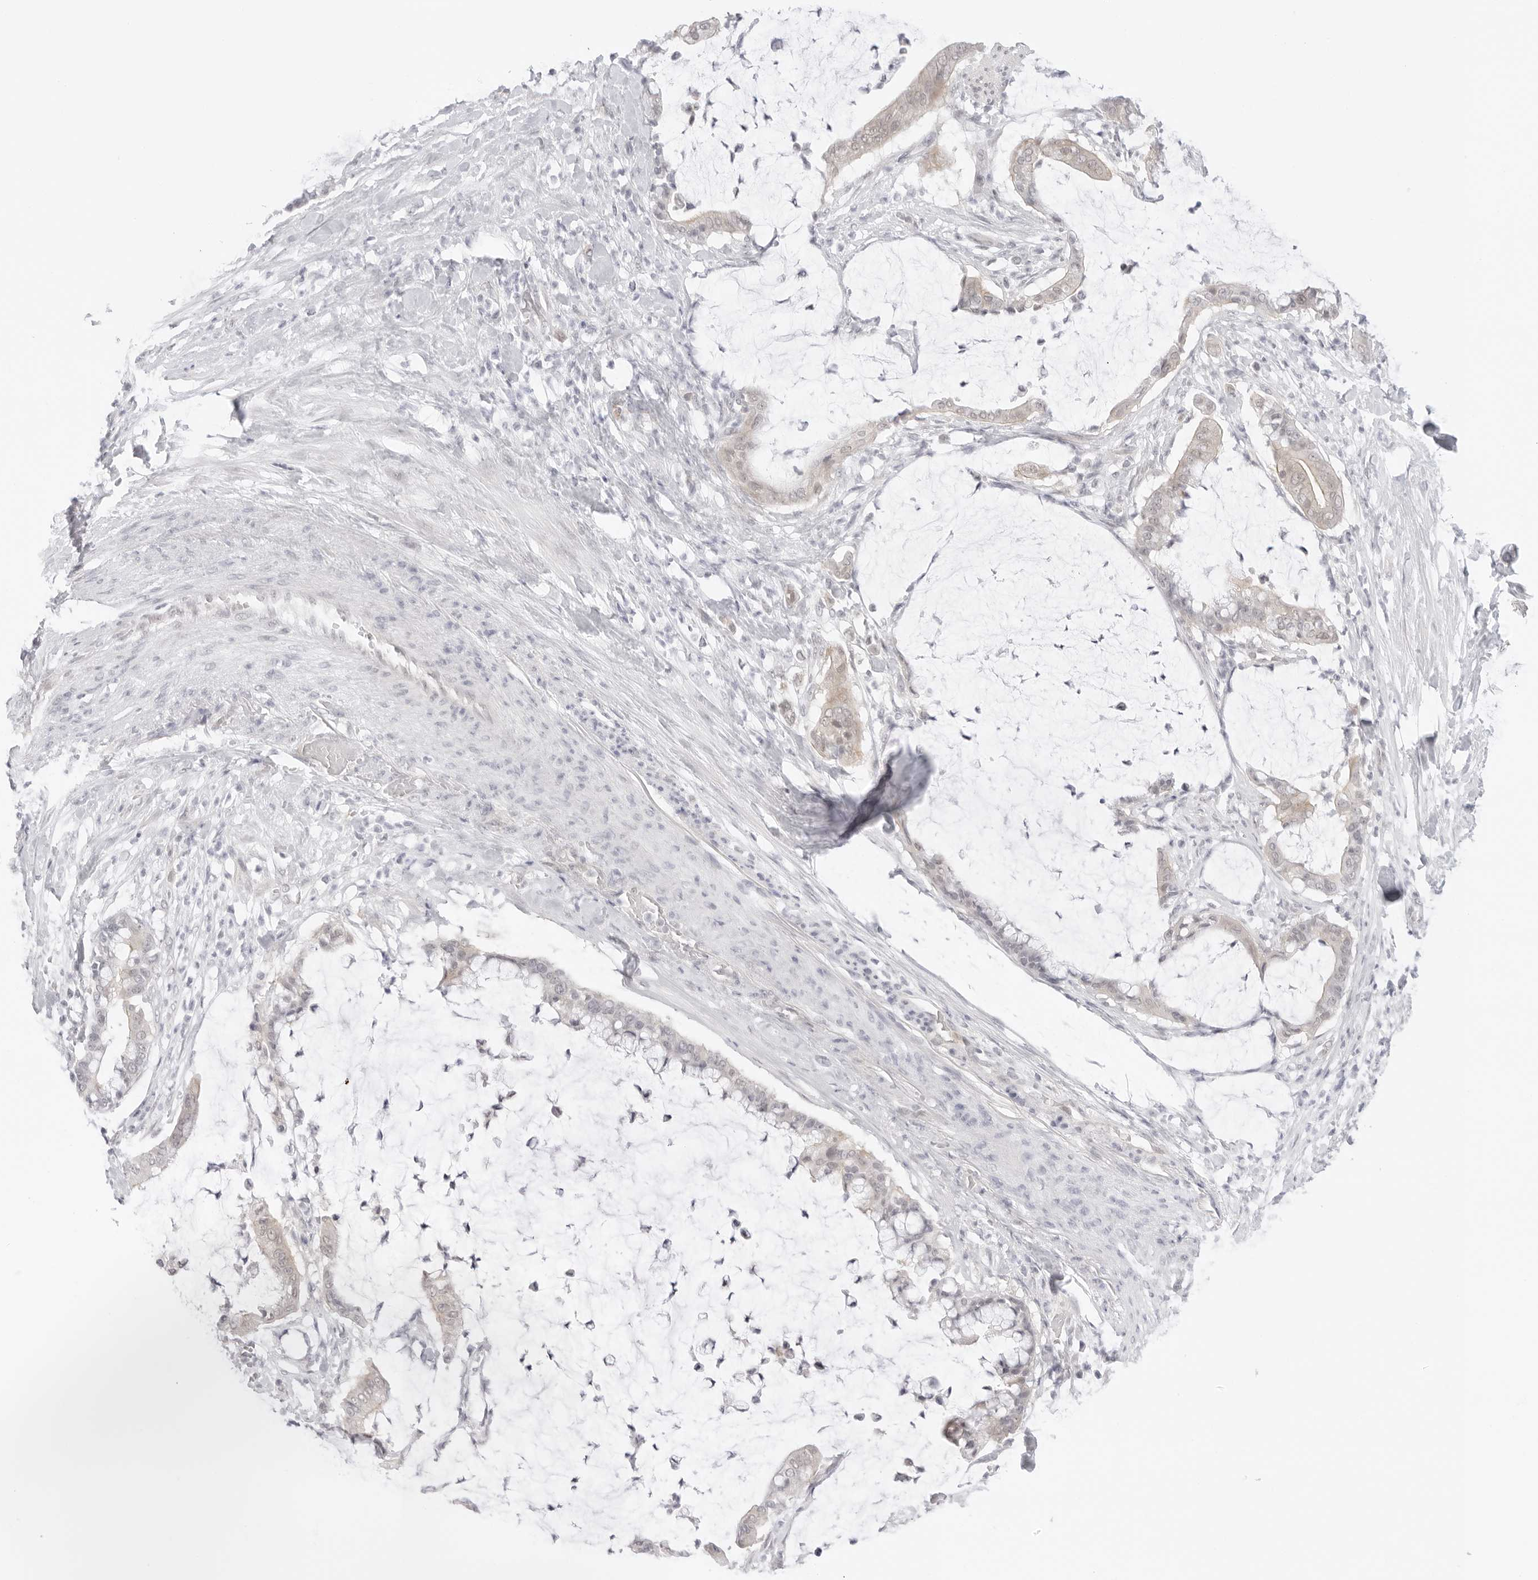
{"staining": {"intensity": "weak", "quantity": "<25%", "location": "cytoplasmic/membranous"}, "tissue": "pancreatic cancer", "cell_type": "Tumor cells", "image_type": "cancer", "snomed": [{"axis": "morphology", "description": "Adenocarcinoma, NOS"}, {"axis": "topography", "description": "Pancreas"}], "caption": "Pancreatic adenocarcinoma stained for a protein using immunohistochemistry (IHC) shows no positivity tumor cells.", "gene": "MED18", "patient": {"sex": "male", "age": 41}}